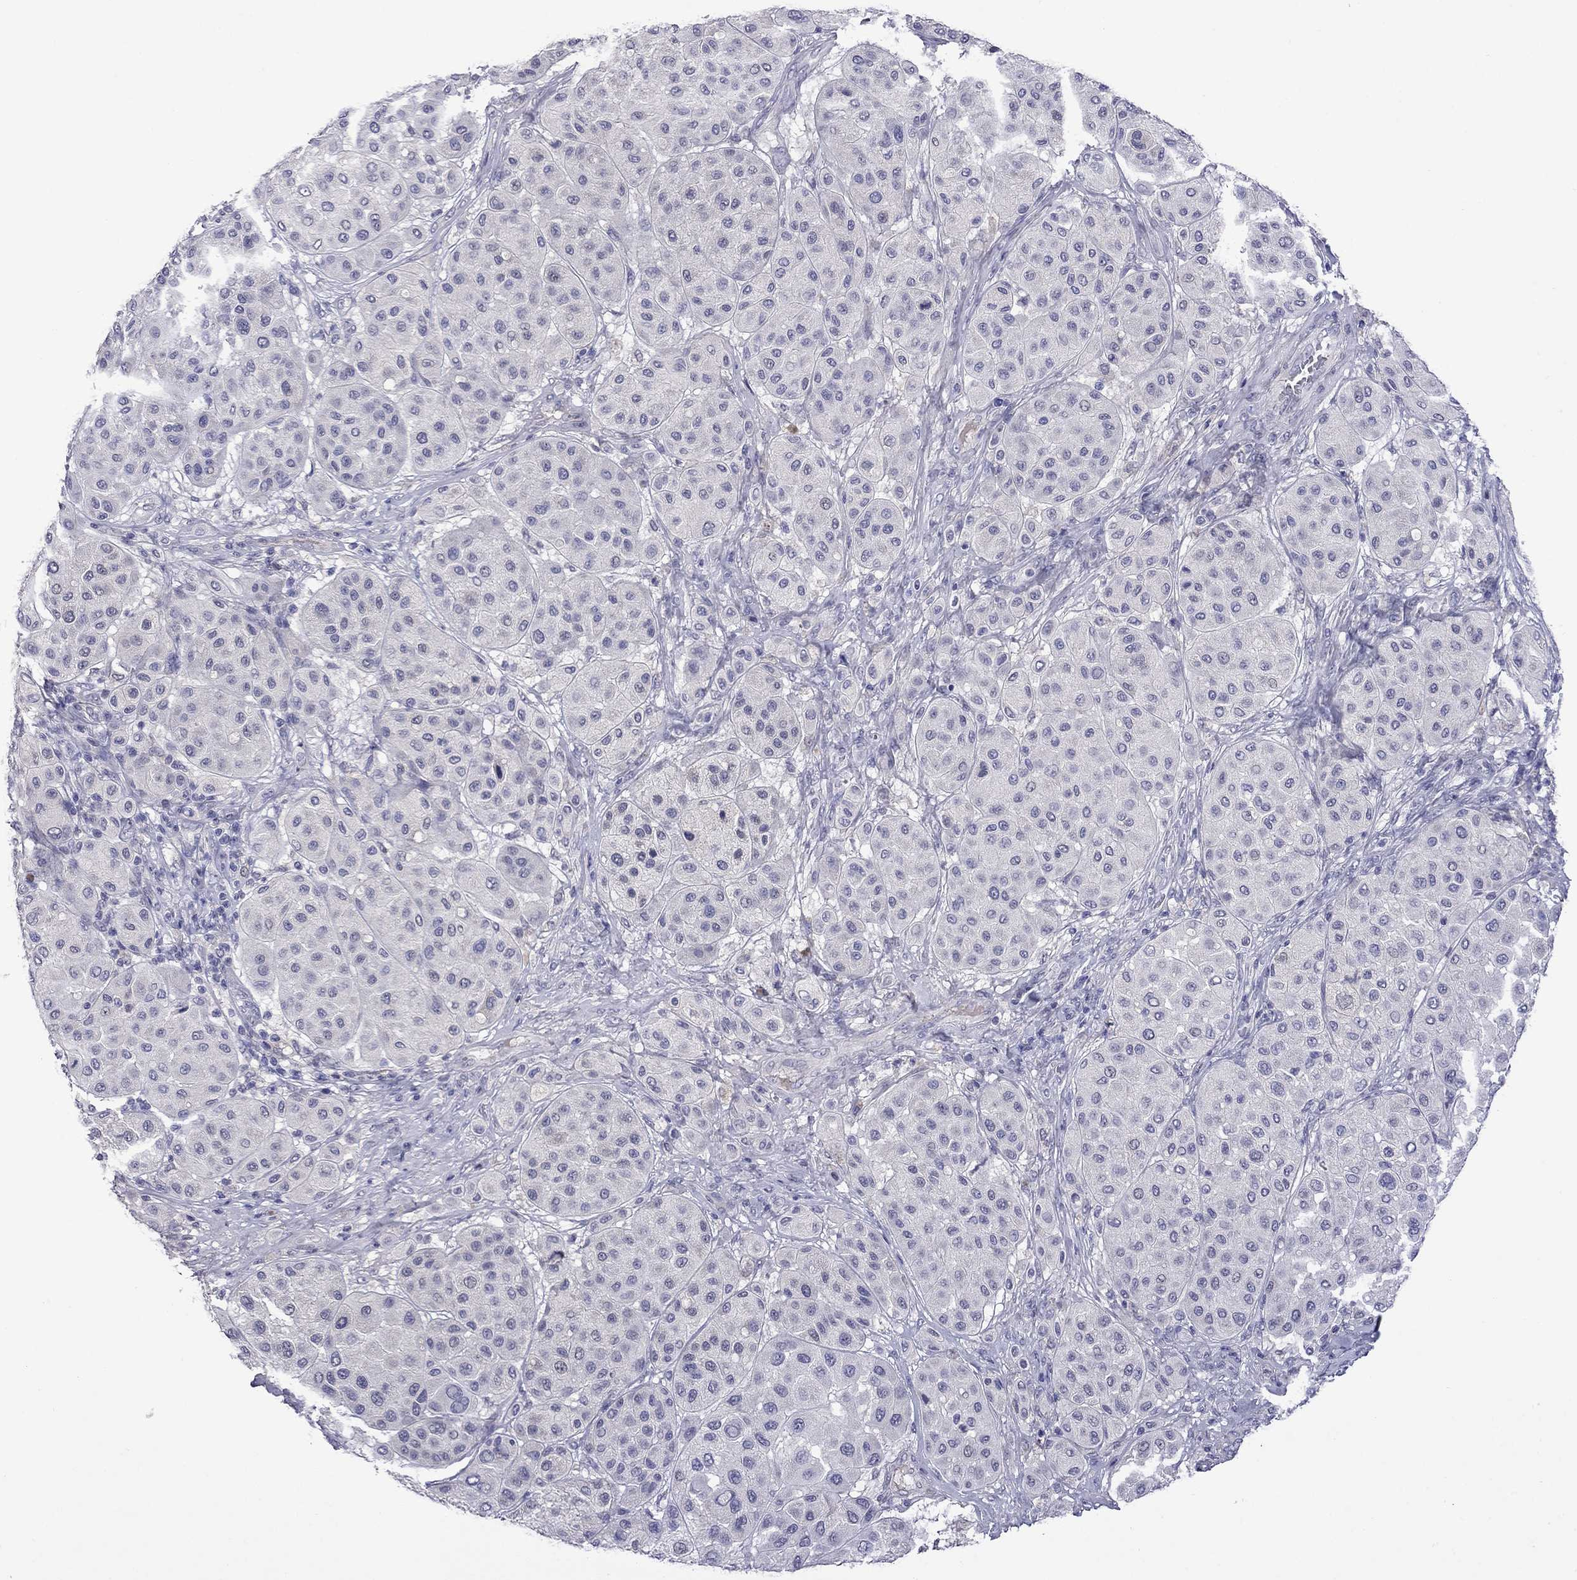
{"staining": {"intensity": "negative", "quantity": "none", "location": "none"}, "tissue": "melanoma", "cell_type": "Tumor cells", "image_type": "cancer", "snomed": [{"axis": "morphology", "description": "Malignant melanoma, Metastatic site"}, {"axis": "topography", "description": "Smooth muscle"}], "caption": "The IHC histopathology image has no significant staining in tumor cells of malignant melanoma (metastatic site) tissue. The staining was performed using DAB to visualize the protein expression in brown, while the nuclei were stained in blue with hematoxylin (Magnification: 20x).", "gene": "STAR", "patient": {"sex": "male", "age": 41}}